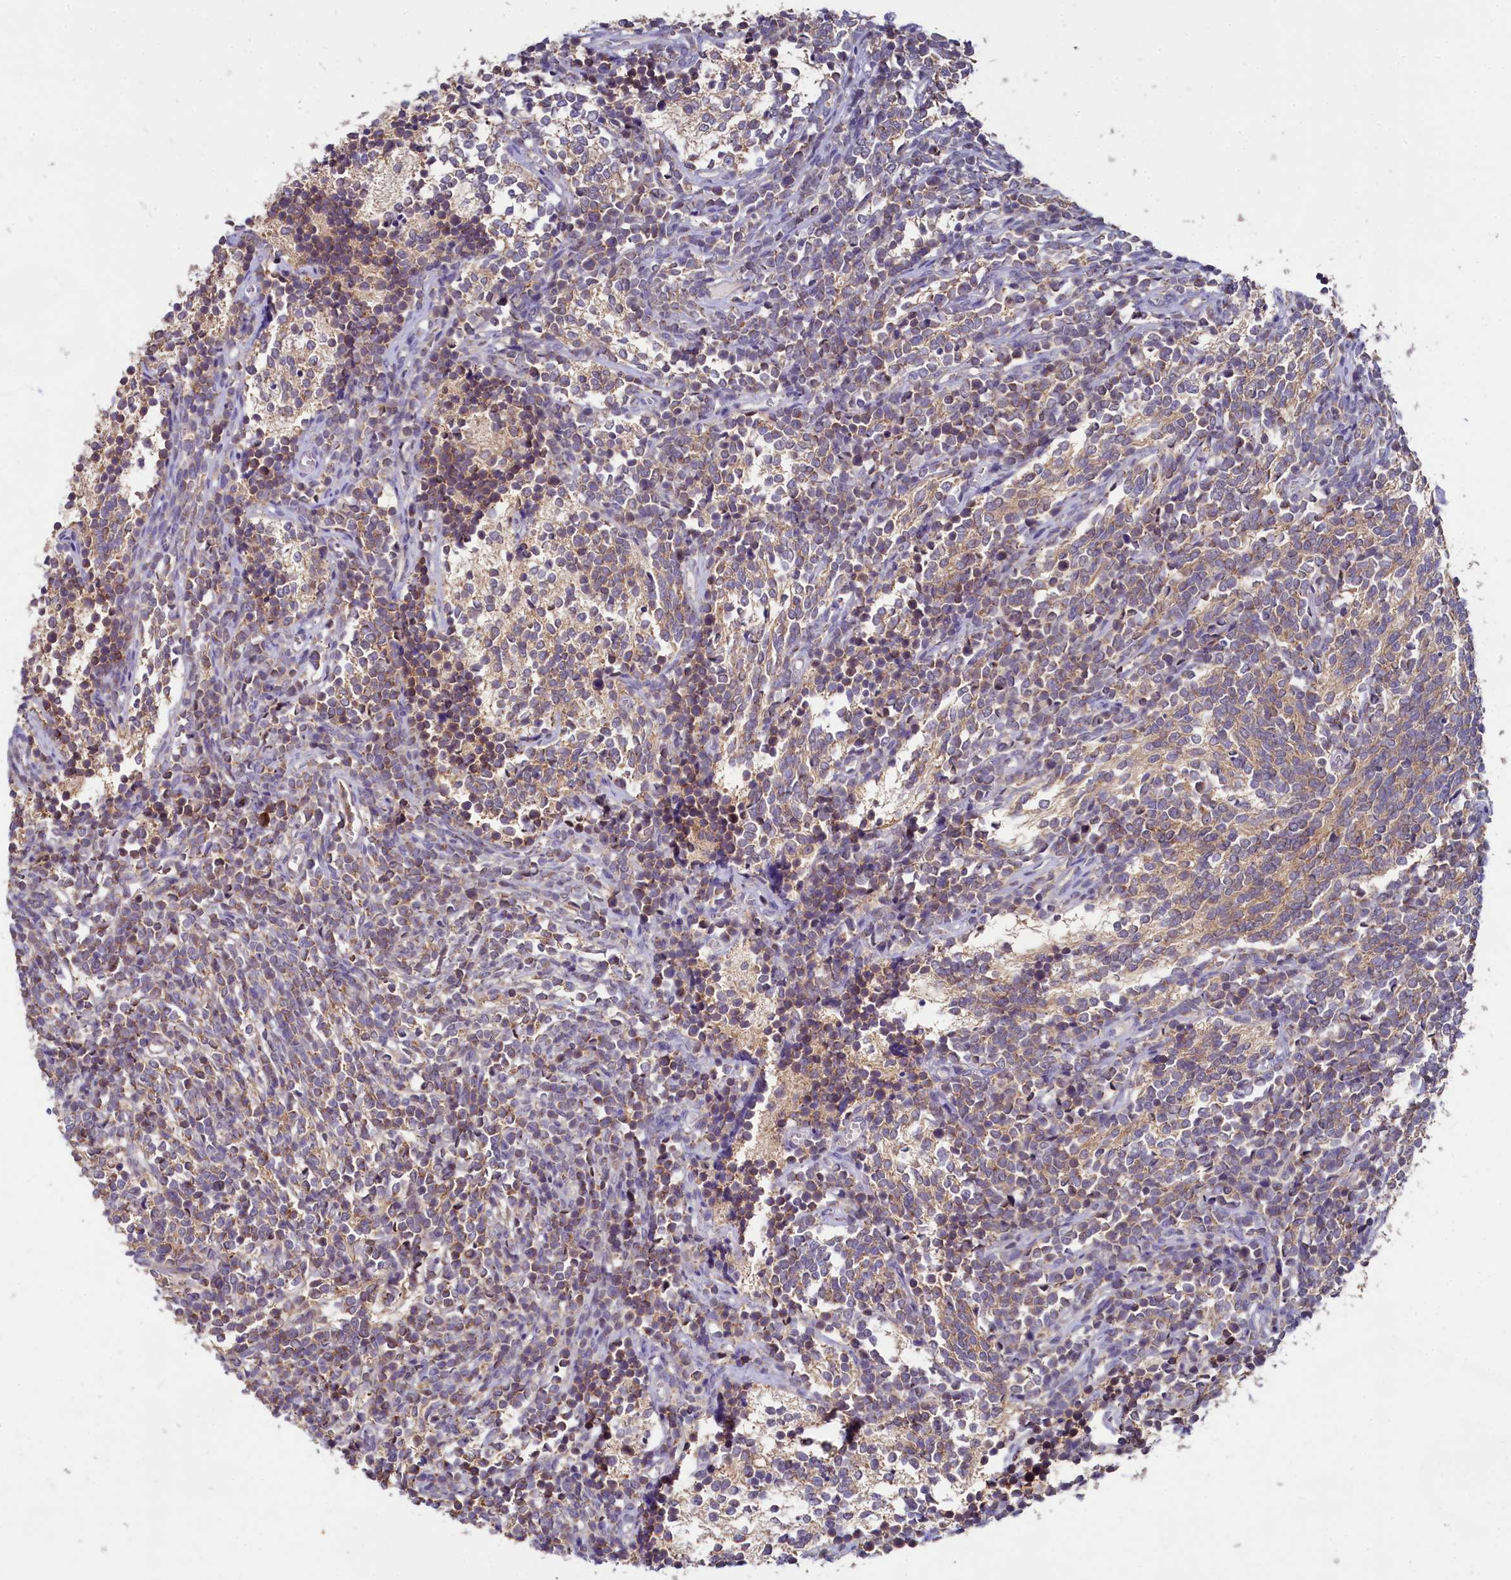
{"staining": {"intensity": "weak", "quantity": "25%-75%", "location": "cytoplasmic/membranous"}, "tissue": "glioma", "cell_type": "Tumor cells", "image_type": "cancer", "snomed": [{"axis": "morphology", "description": "Glioma, malignant, Low grade"}, {"axis": "topography", "description": "Brain"}], "caption": "High-power microscopy captured an IHC micrograph of malignant glioma (low-grade), revealing weak cytoplasmic/membranous expression in about 25%-75% of tumor cells. The staining was performed using DAB (3,3'-diaminobenzidine) to visualize the protein expression in brown, while the nuclei were stained in blue with hematoxylin (Magnification: 20x).", "gene": "MRPL57", "patient": {"sex": "female", "age": 1}}